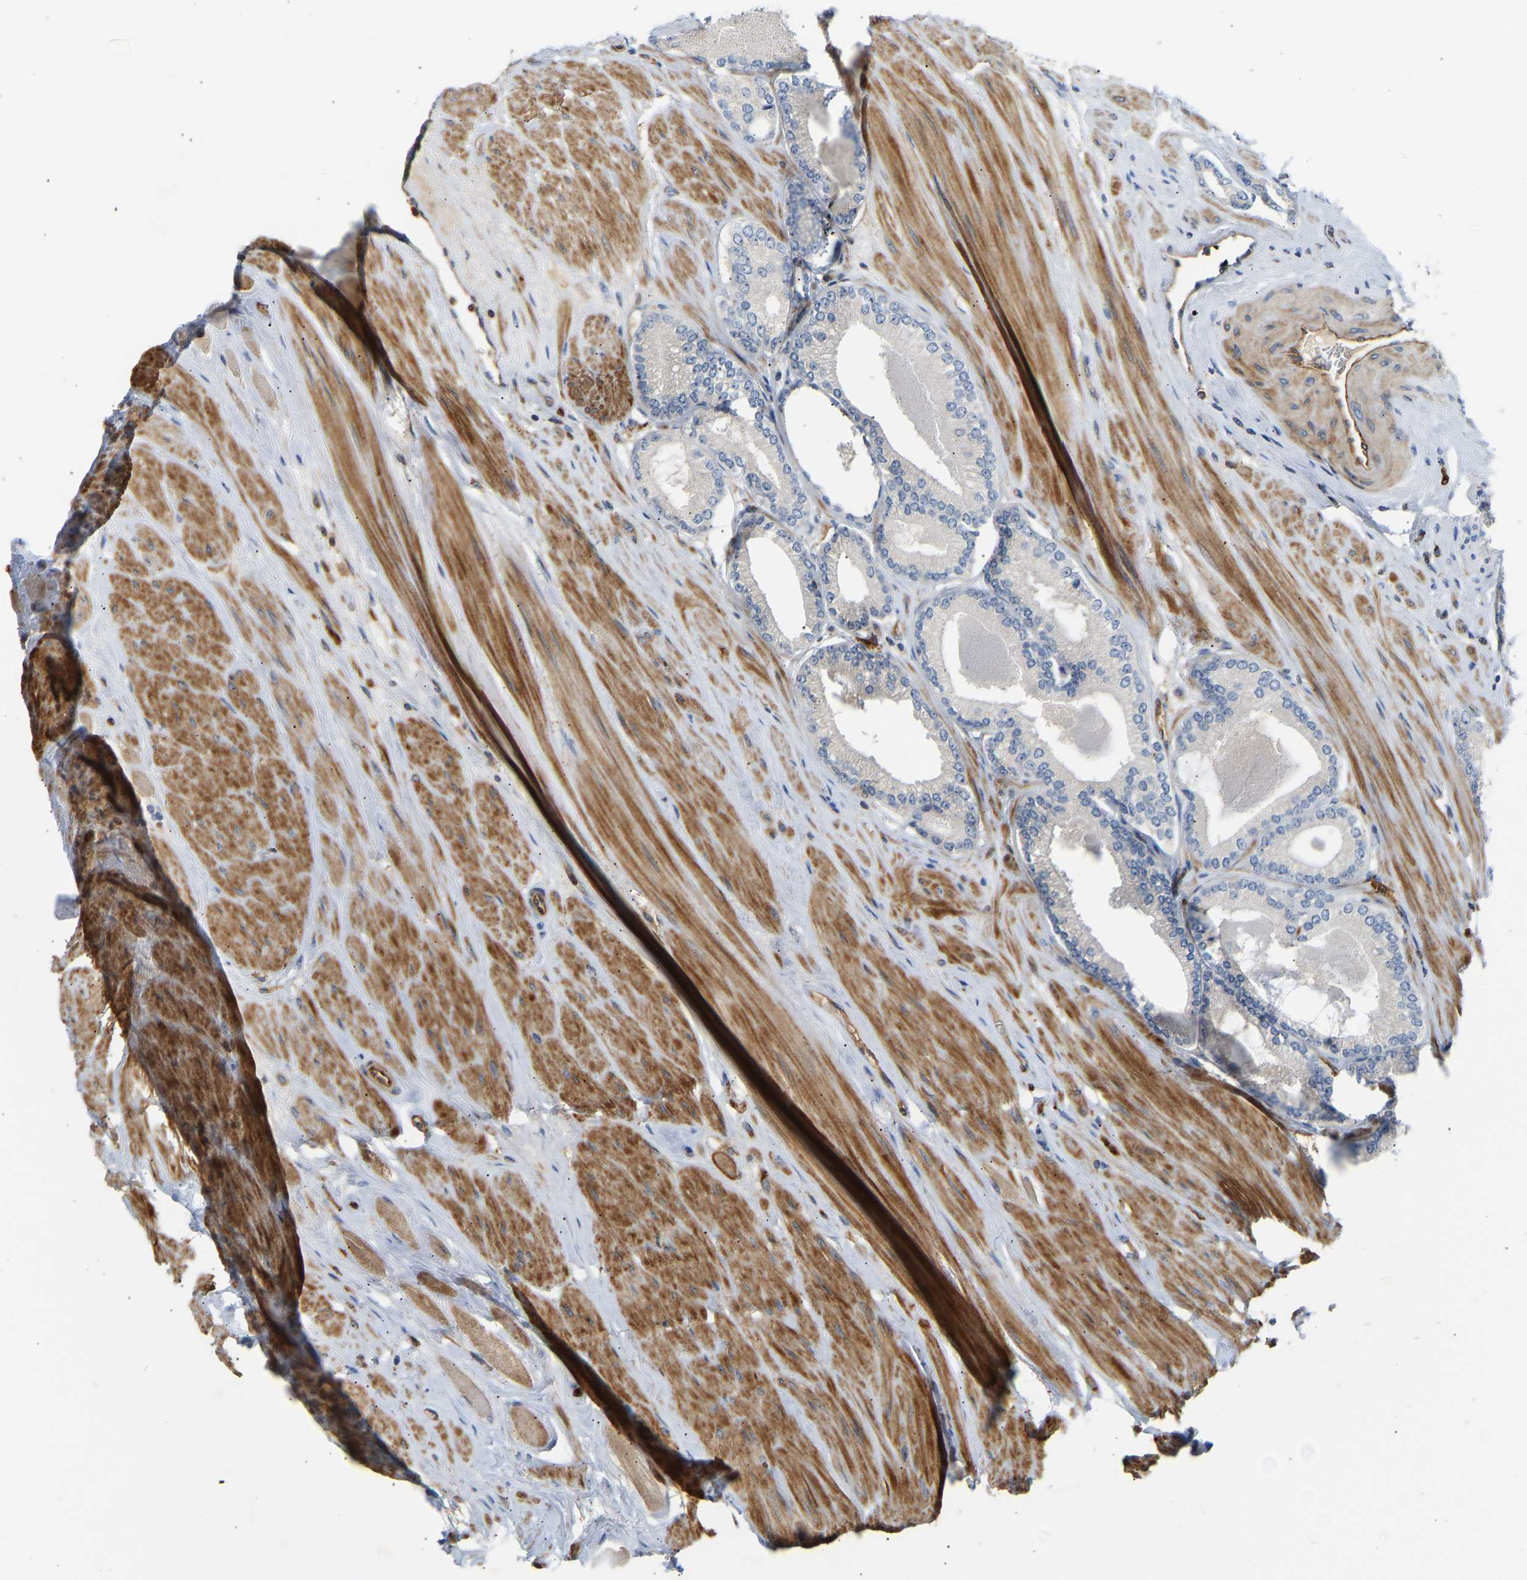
{"staining": {"intensity": "negative", "quantity": "none", "location": "none"}, "tissue": "prostate cancer", "cell_type": "Tumor cells", "image_type": "cancer", "snomed": [{"axis": "morphology", "description": "Adenocarcinoma, High grade"}, {"axis": "topography", "description": "Prostate"}], "caption": "High power microscopy histopathology image of an IHC histopathology image of prostate high-grade adenocarcinoma, revealing no significant positivity in tumor cells.", "gene": "PLCG2", "patient": {"sex": "male", "age": 61}}